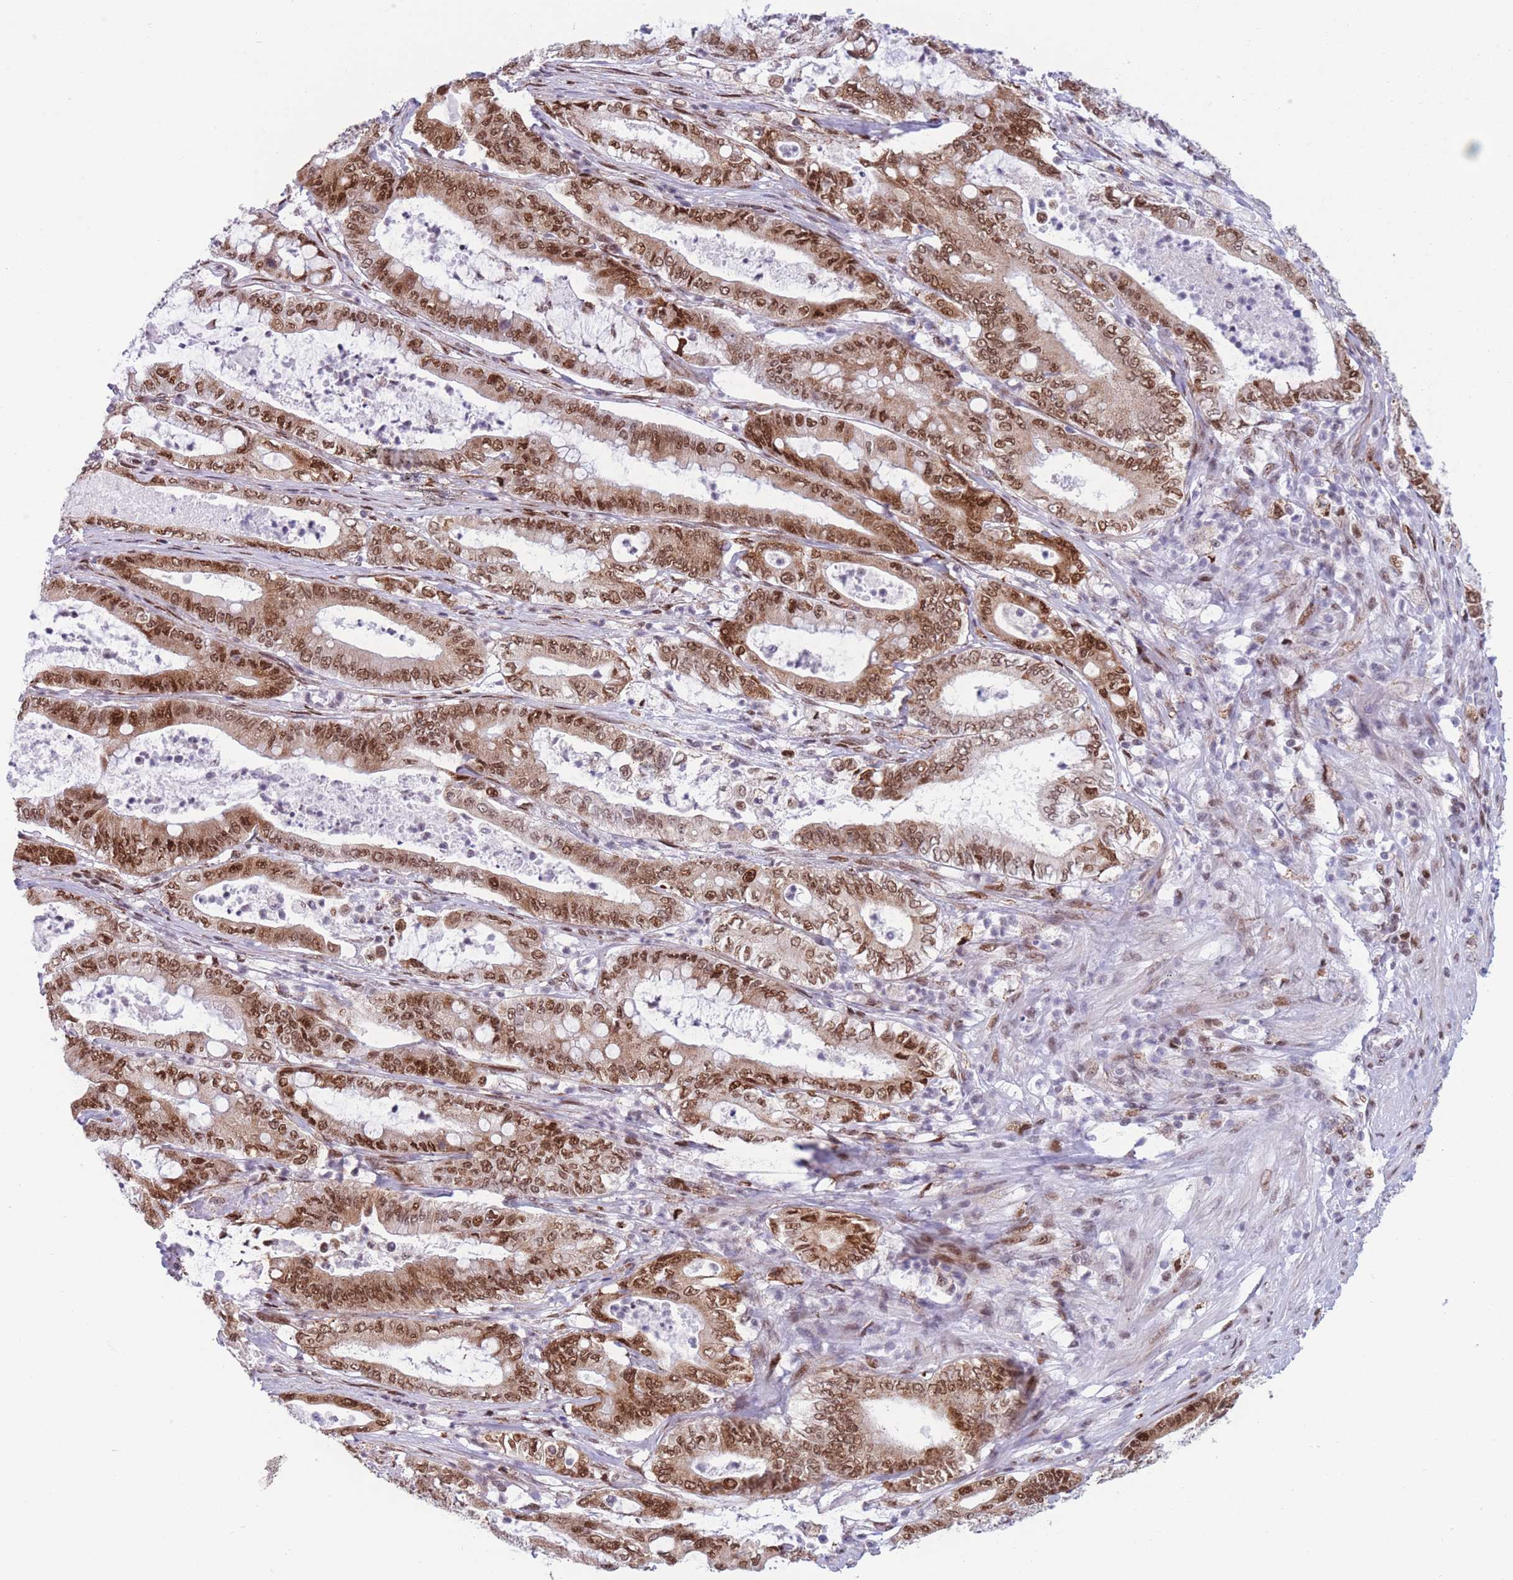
{"staining": {"intensity": "moderate", "quantity": ">75%", "location": "cytoplasmic/membranous,nuclear"}, "tissue": "pancreatic cancer", "cell_type": "Tumor cells", "image_type": "cancer", "snomed": [{"axis": "morphology", "description": "Adenocarcinoma, NOS"}, {"axis": "topography", "description": "Pancreas"}], "caption": "The immunohistochemical stain highlights moderate cytoplasmic/membranous and nuclear positivity in tumor cells of pancreatic cancer tissue.", "gene": "DNAJC3", "patient": {"sex": "male", "age": 71}}